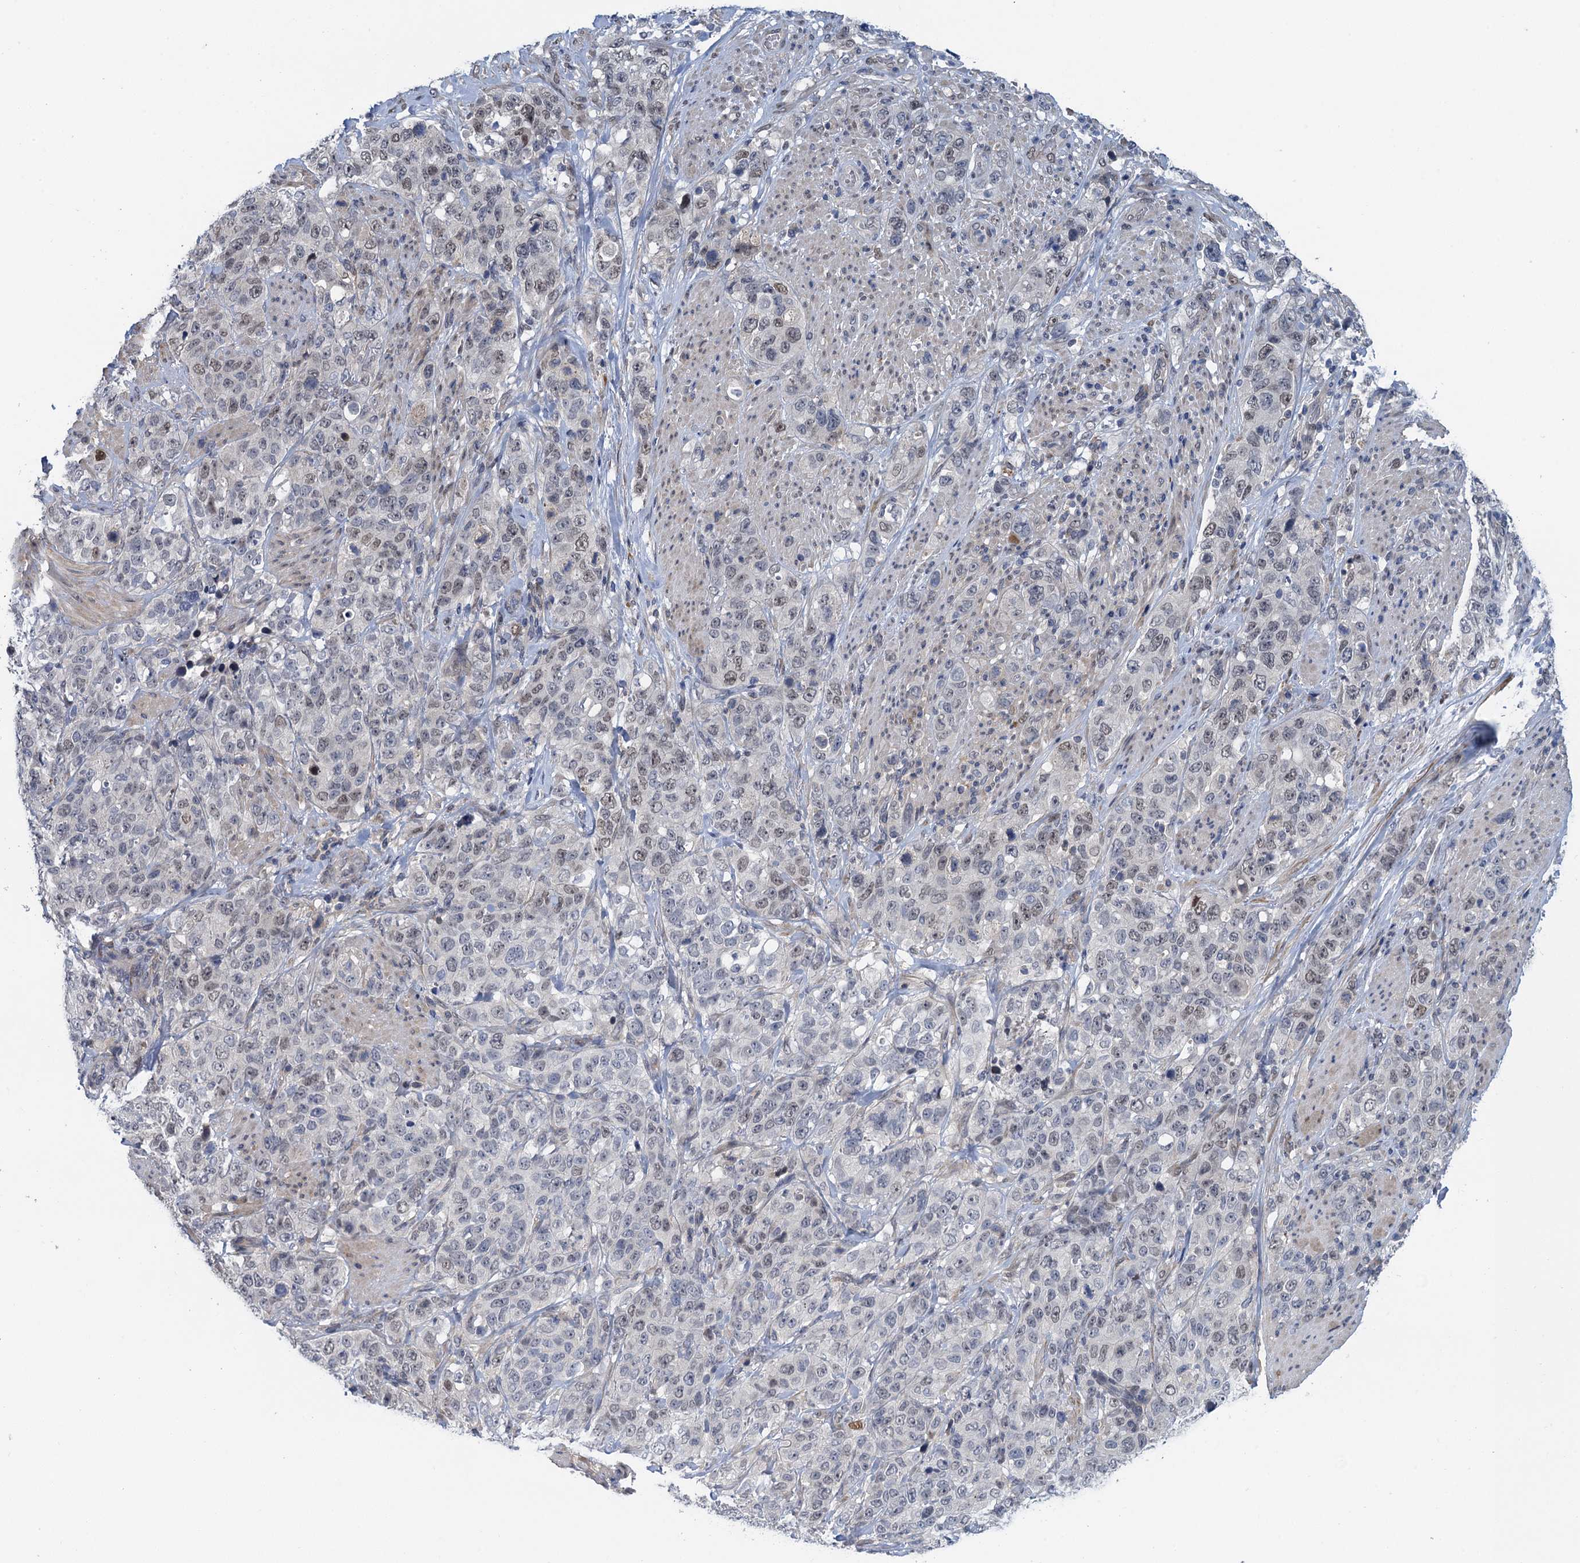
{"staining": {"intensity": "negative", "quantity": "none", "location": "none"}, "tissue": "stomach cancer", "cell_type": "Tumor cells", "image_type": "cancer", "snomed": [{"axis": "morphology", "description": "Adenocarcinoma, NOS"}, {"axis": "topography", "description": "Stomach"}], "caption": "Tumor cells show no significant protein staining in stomach cancer.", "gene": "MRFAP1", "patient": {"sex": "male", "age": 48}}